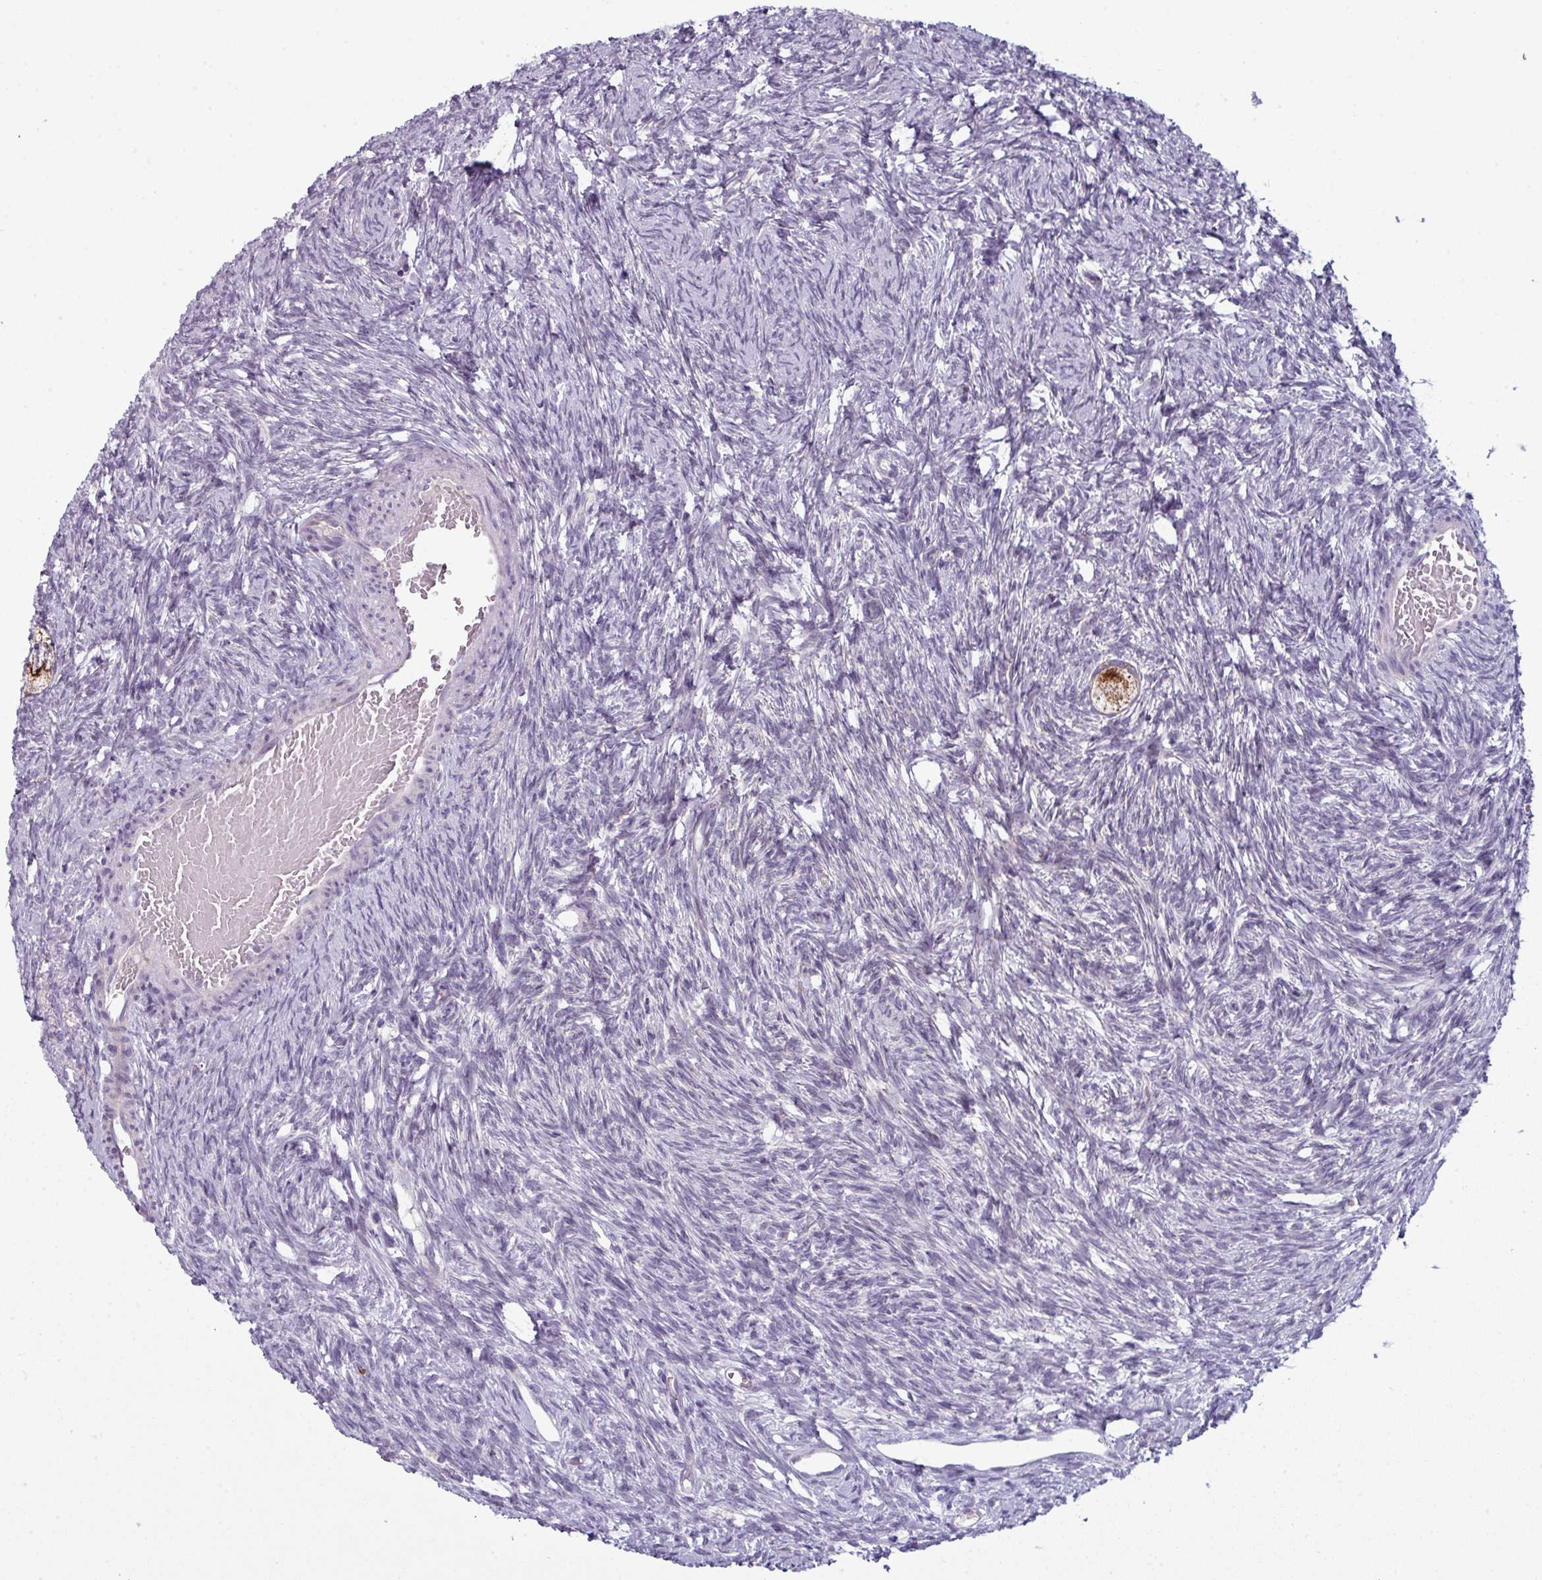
{"staining": {"intensity": "strong", "quantity": ">75%", "location": "cytoplasmic/membranous"}, "tissue": "ovary", "cell_type": "Follicle cells", "image_type": "normal", "snomed": [{"axis": "morphology", "description": "Normal tissue, NOS"}, {"axis": "topography", "description": "Ovary"}], "caption": "Human ovary stained for a protein (brown) displays strong cytoplasmic/membranous positive positivity in approximately >75% of follicle cells.", "gene": "ZNF615", "patient": {"sex": "female", "age": 33}}